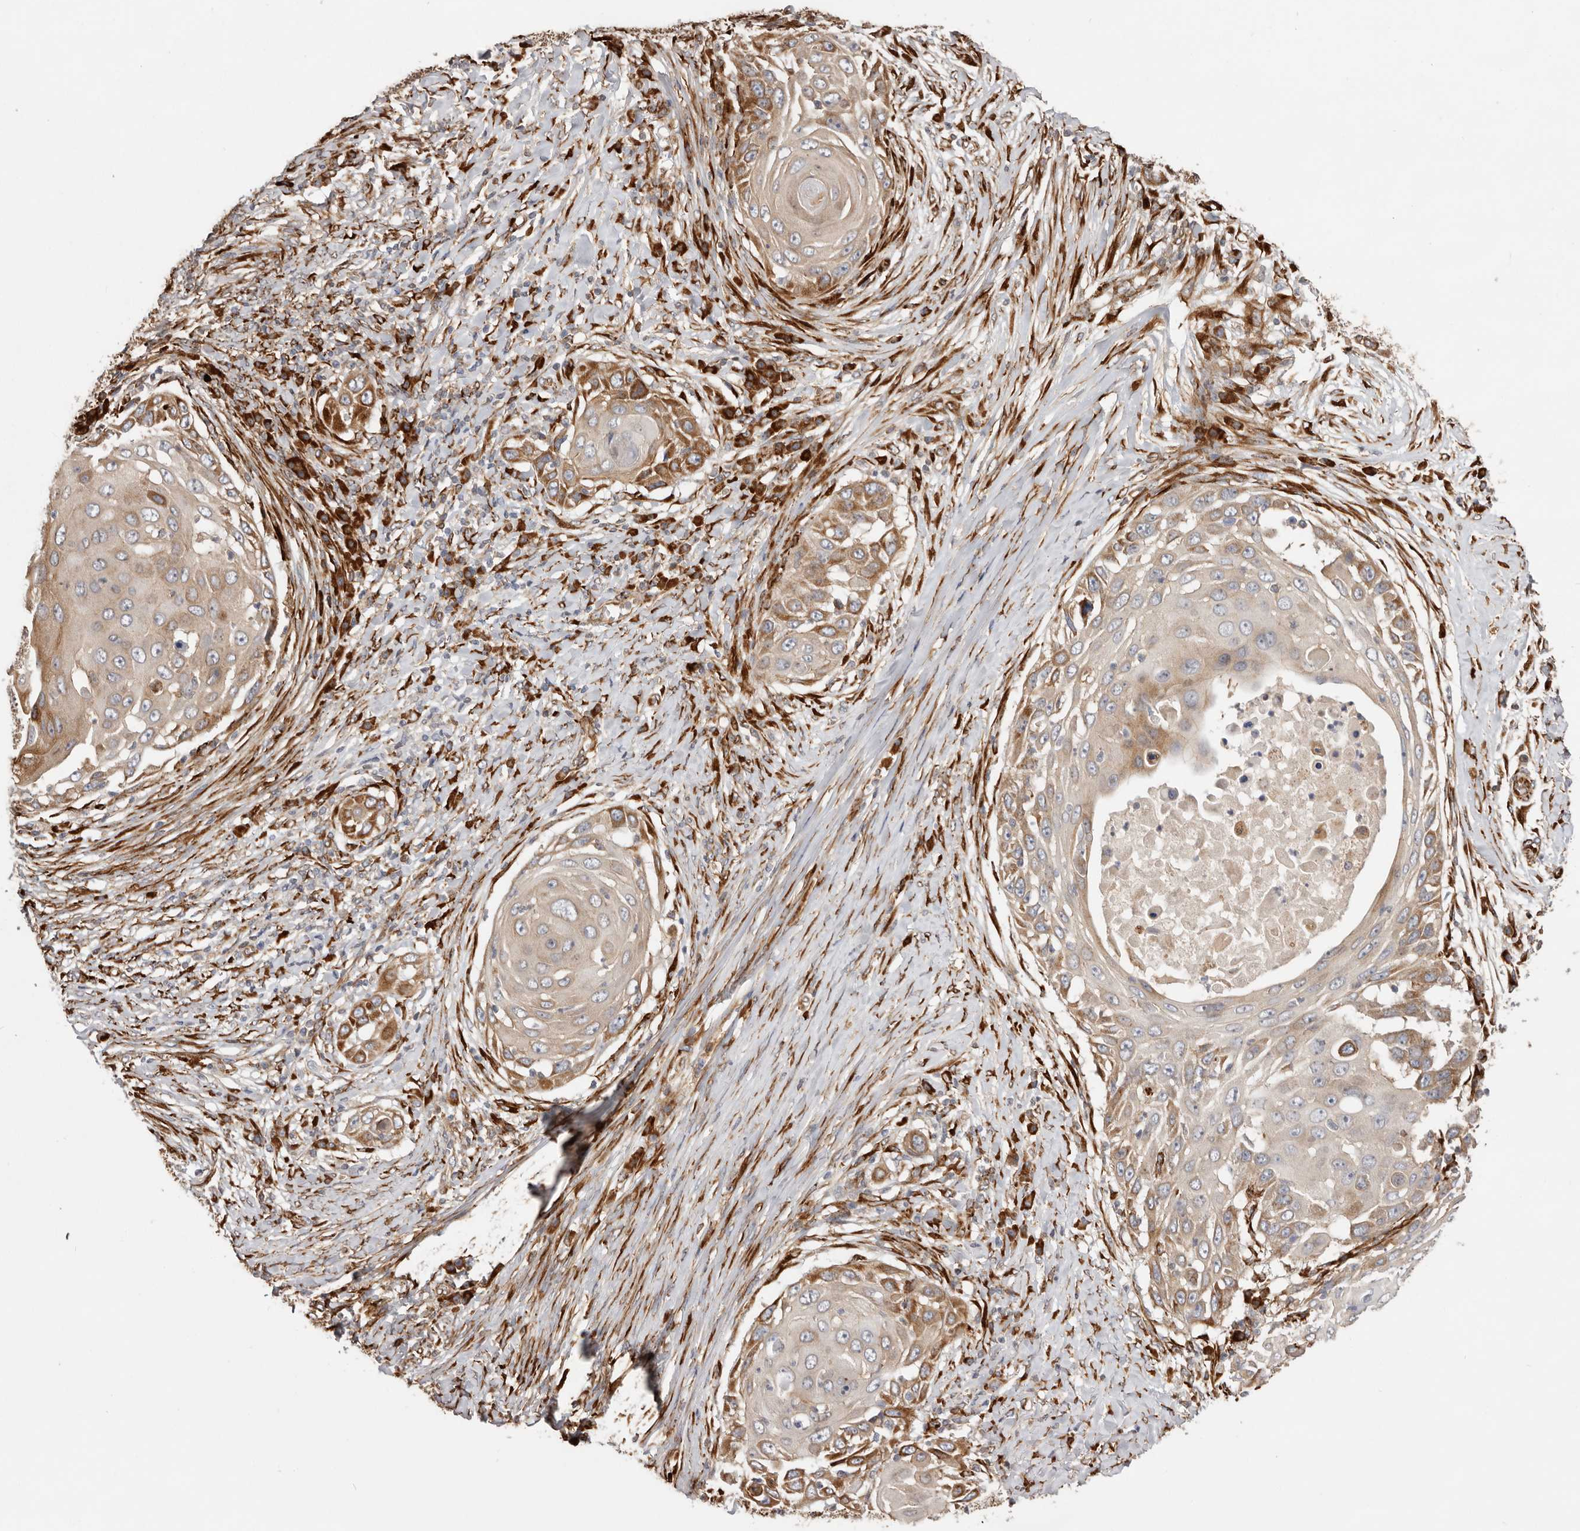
{"staining": {"intensity": "moderate", "quantity": "25%-75%", "location": "cytoplasmic/membranous"}, "tissue": "skin cancer", "cell_type": "Tumor cells", "image_type": "cancer", "snomed": [{"axis": "morphology", "description": "Squamous cell carcinoma, NOS"}, {"axis": "topography", "description": "Skin"}], "caption": "Skin squamous cell carcinoma was stained to show a protein in brown. There is medium levels of moderate cytoplasmic/membranous staining in about 25%-75% of tumor cells. (brown staining indicates protein expression, while blue staining denotes nuclei).", "gene": "WDTC1", "patient": {"sex": "female", "age": 44}}